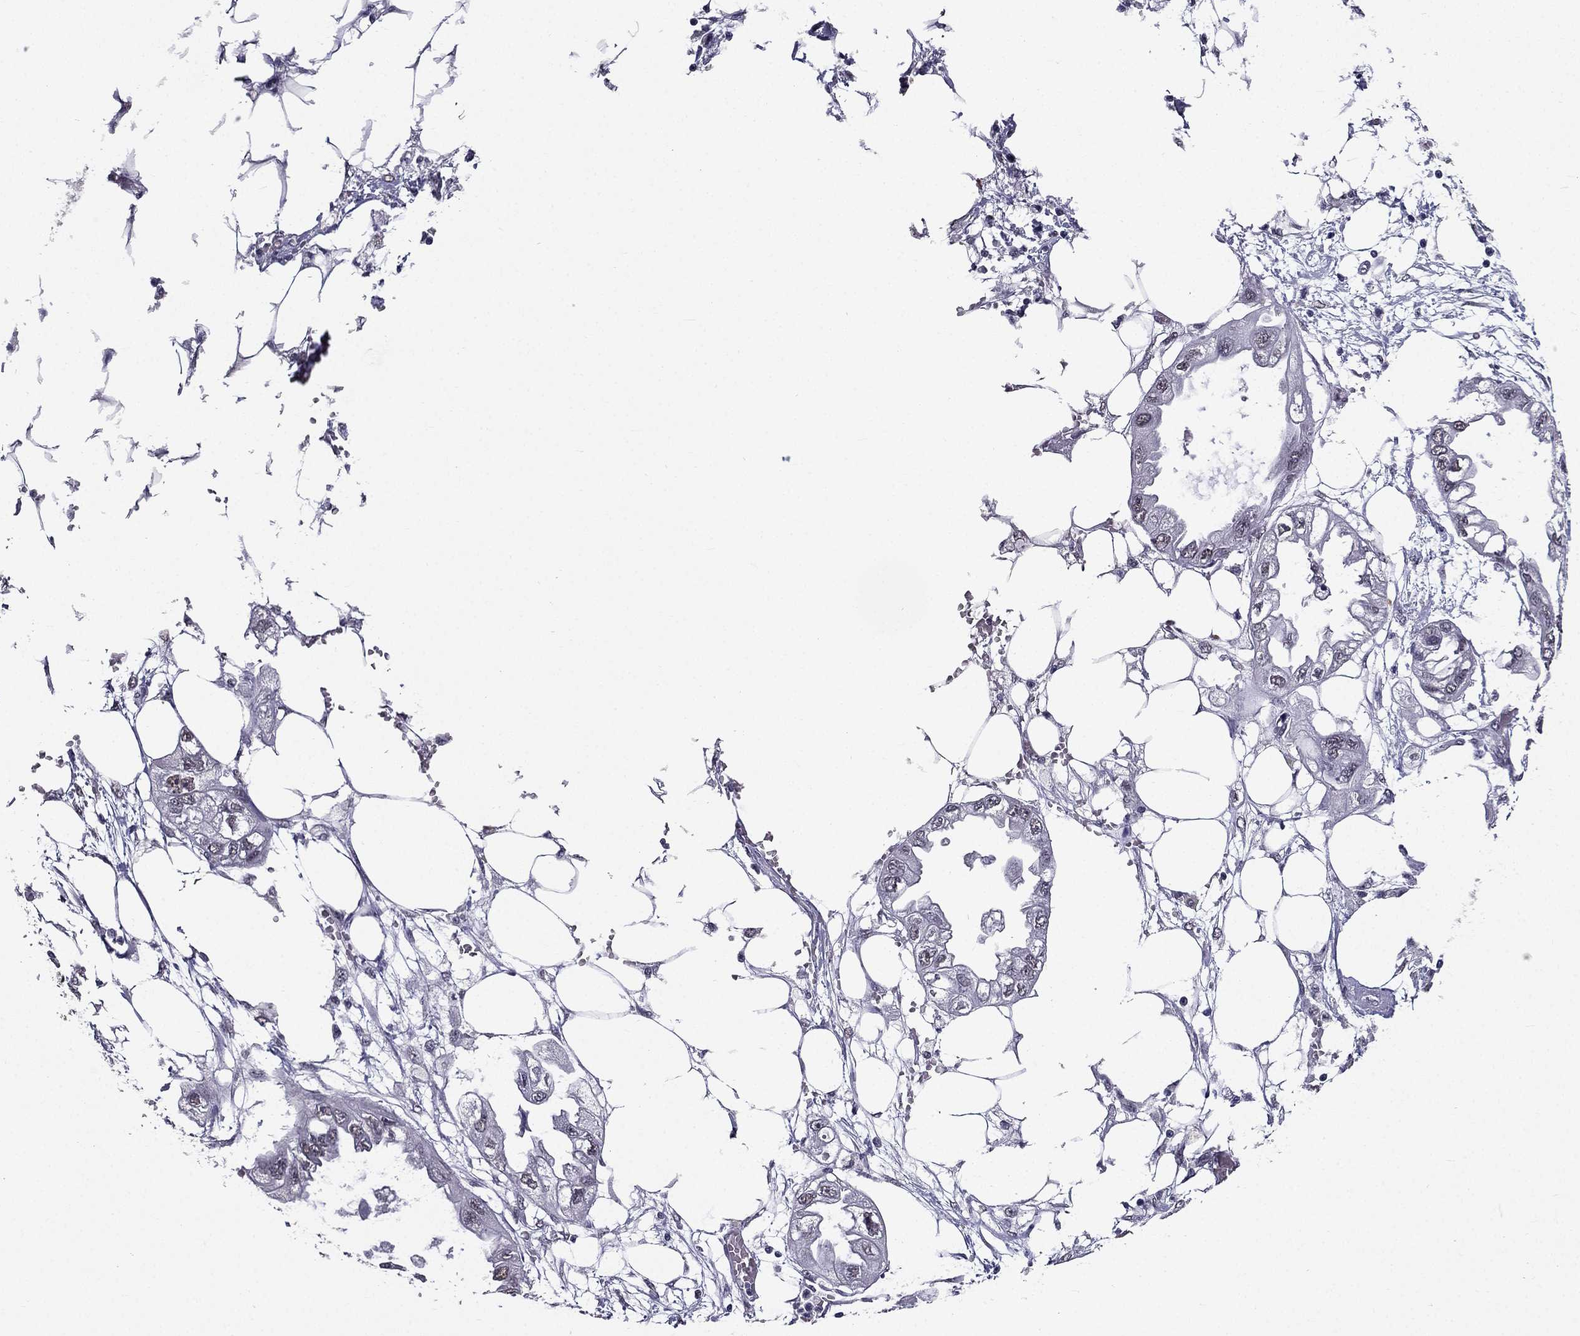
{"staining": {"intensity": "weak", "quantity": "<25%", "location": "nuclear"}, "tissue": "endometrial cancer", "cell_type": "Tumor cells", "image_type": "cancer", "snomed": [{"axis": "morphology", "description": "Adenocarcinoma, NOS"}, {"axis": "morphology", "description": "Adenocarcinoma, metastatic, NOS"}, {"axis": "topography", "description": "Adipose tissue"}, {"axis": "topography", "description": "Endometrium"}], "caption": "High power microscopy micrograph of an immunohistochemistry (IHC) photomicrograph of endometrial cancer (metastatic adenocarcinoma), revealing no significant expression in tumor cells.", "gene": "ZNF420", "patient": {"sex": "female", "age": 67}}